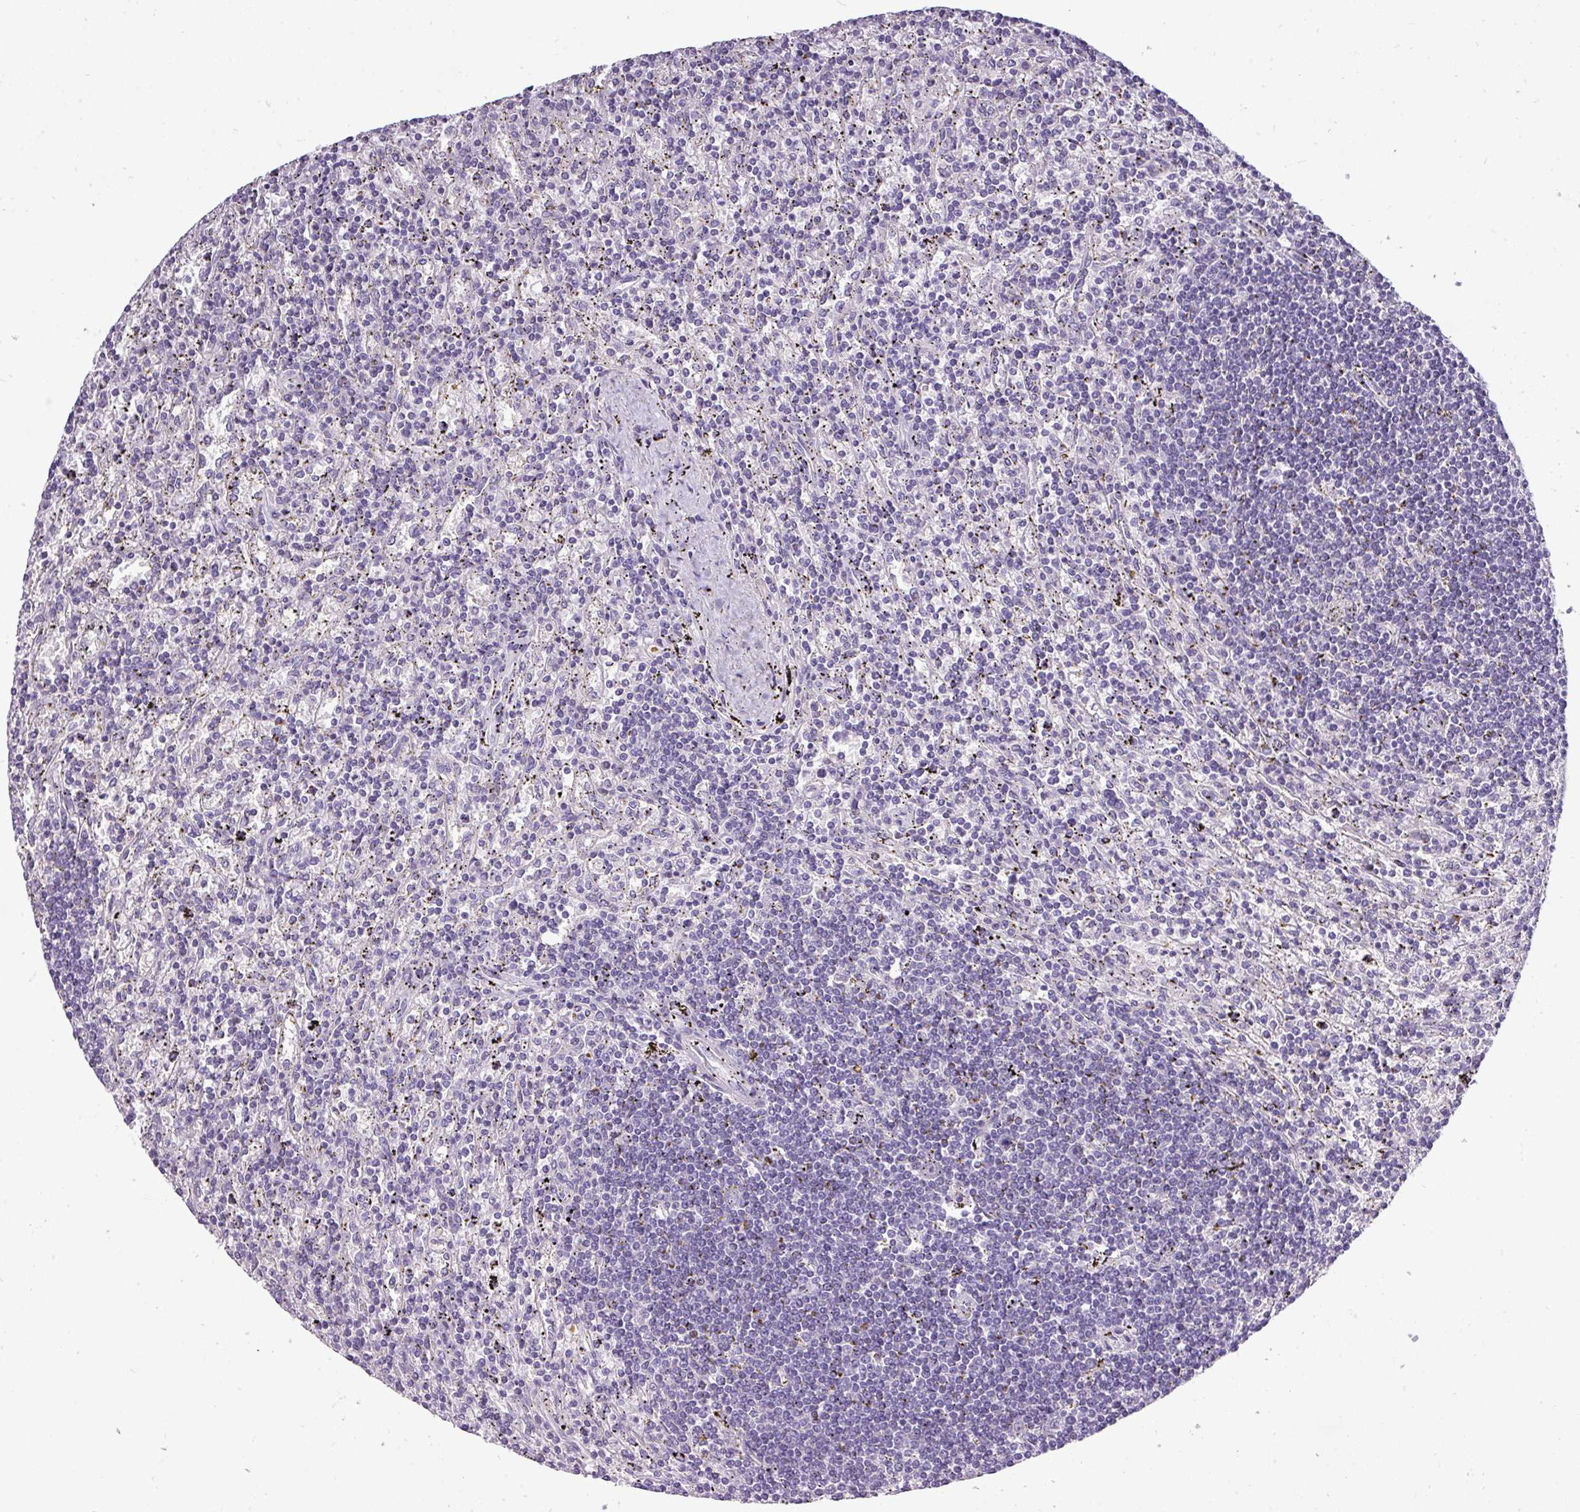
{"staining": {"intensity": "negative", "quantity": "none", "location": "none"}, "tissue": "lymphoma", "cell_type": "Tumor cells", "image_type": "cancer", "snomed": [{"axis": "morphology", "description": "Malignant lymphoma, non-Hodgkin's type, Low grade"}, {"axis": "topography", "description": "Spleen"}], "caption": "DAB (3,3'-diaminobenzidine) immunohistochemical staining of lymphoma demonstrates no significant positivity in tumor cells.", "gene": "DNAAF9", "patient": {"sex": "male", "age": 76}}